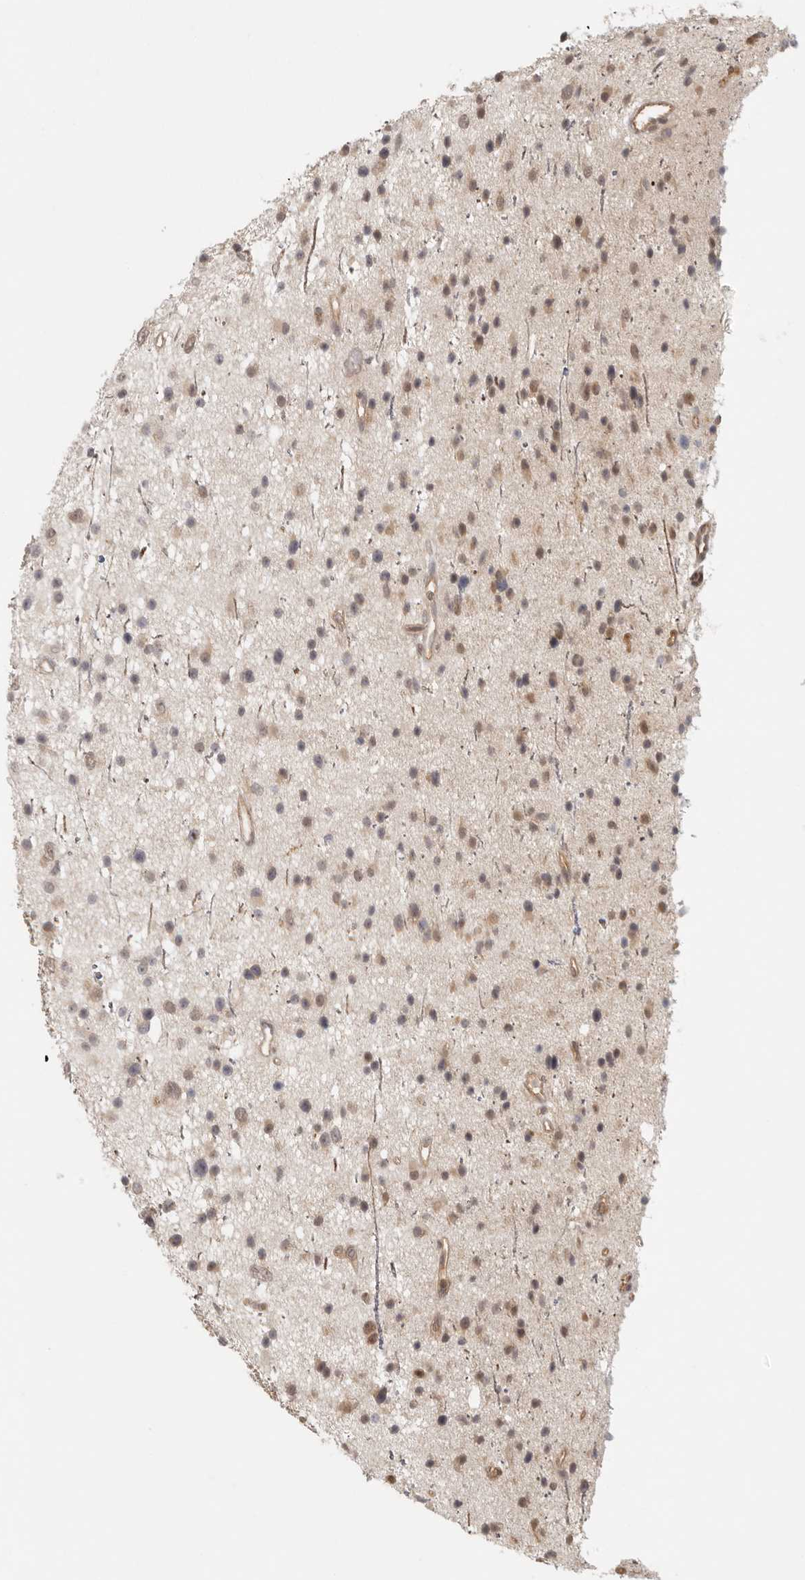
{"staining": {"intensity": "weak", "quantity": "25%-75%", "location": "cytoplasmic/membranous,nuclear"}, "tissue": "glioma", "cell_type": "Tumor cells", "image_type": "cancer", "snomed": [{"axis": "morphology", "description": "Glioma, malignant, Low grade"}, {"axis": "topography", "description": "Cerebral cortex"}], "caption": "Human malignant glioma (low-grade) stained with a protein marker exhibits weak staining in tumor cells.", "gene": "PSMA5", "patient": {"sex": "female", "age": 39}}